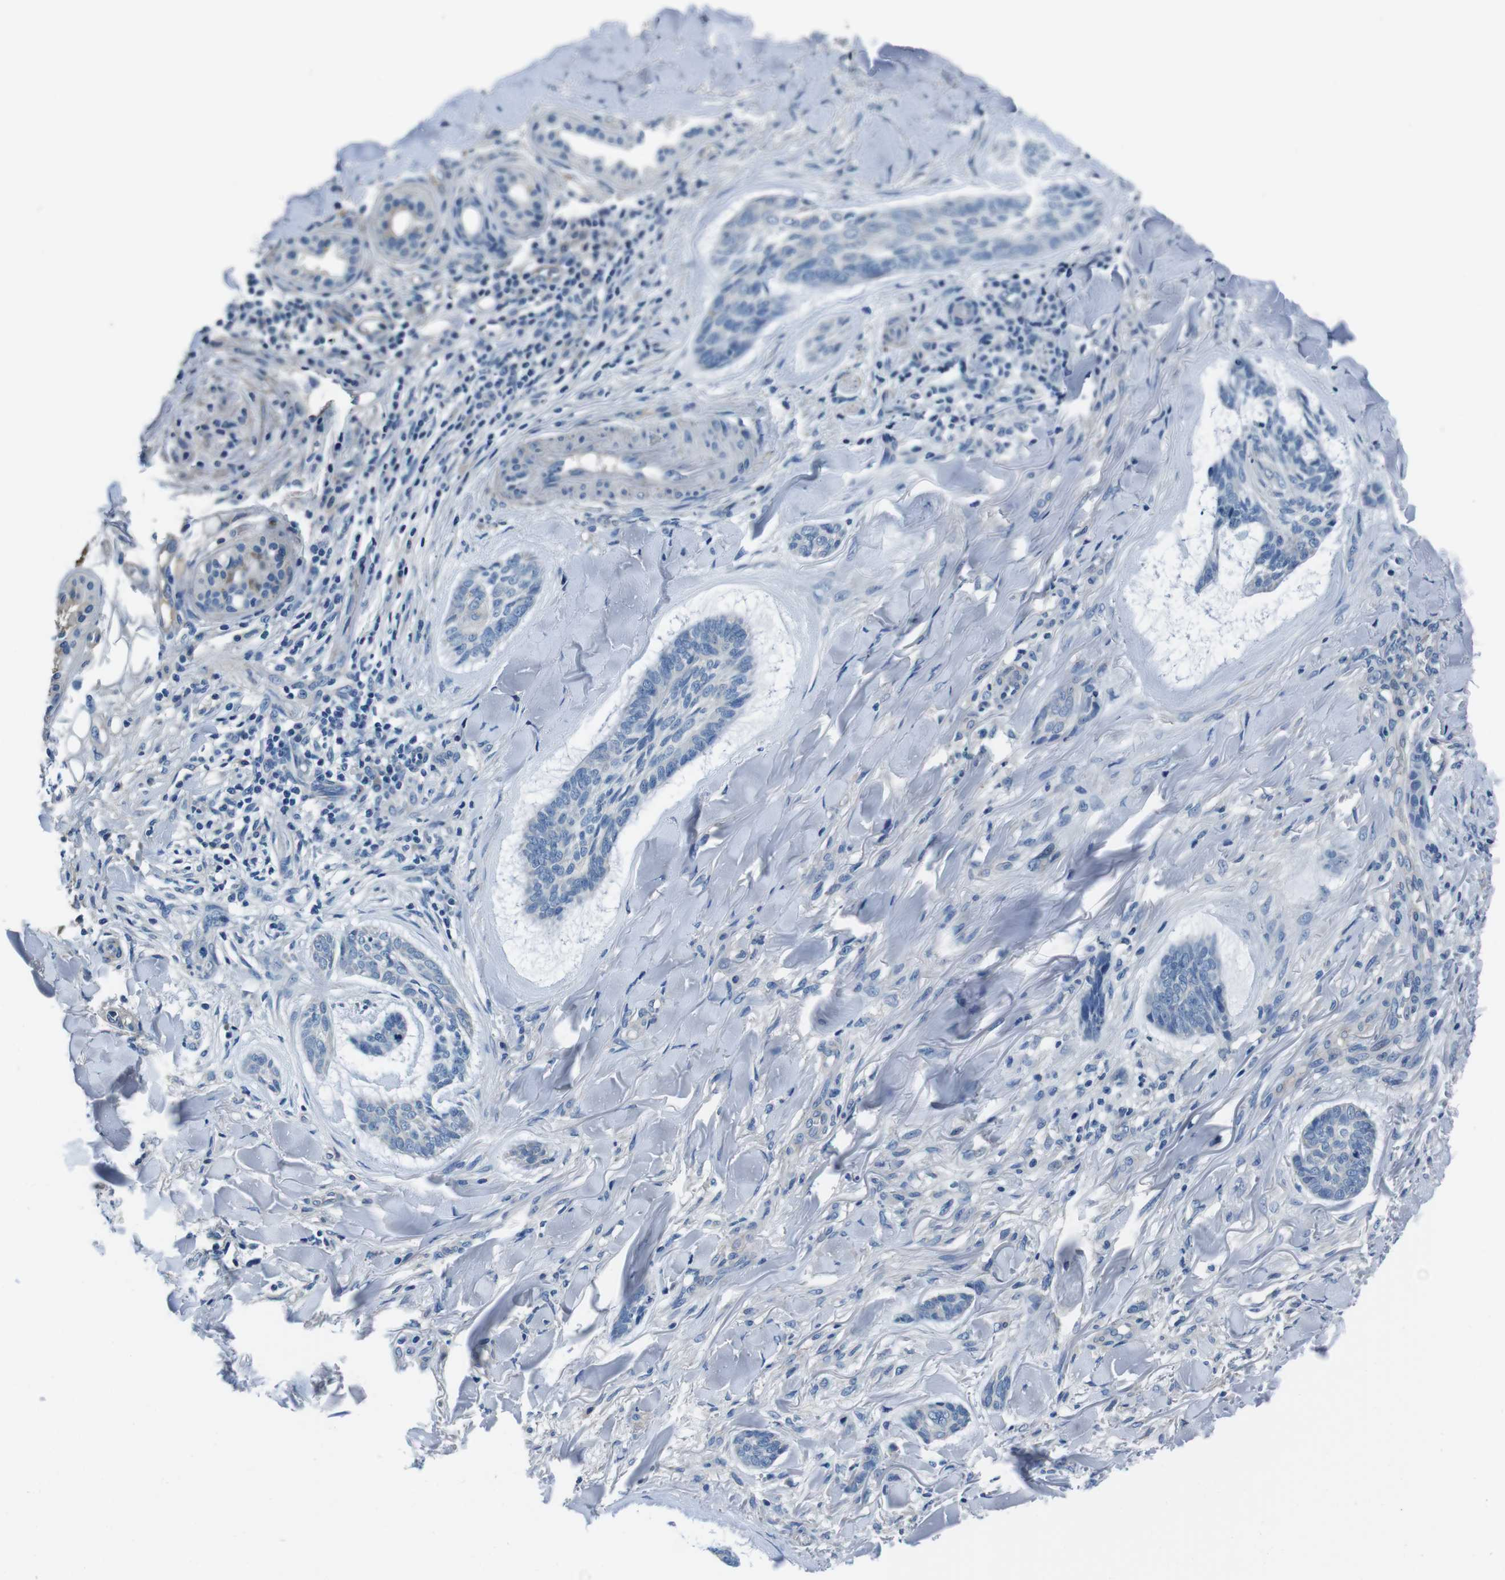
{"staining": {"intensity": "negative", "quantity": "none", "location": "none"}, "tissue": "skin cancer", "cell_type": "Tumor cells", "image_type": "cancer", "snomed": [{"axis": "morphology", "description": "Basal cell carcinoma"}, {"axis": "topography", "description": "Skin"}], "caption": "Skin cancer (basal cell carcinoma) was stained to show a protein in brown. There is no significant expression in tumor cells.", "gene": "CASQ1", "patient": {"sex": "male", "age": 43}}